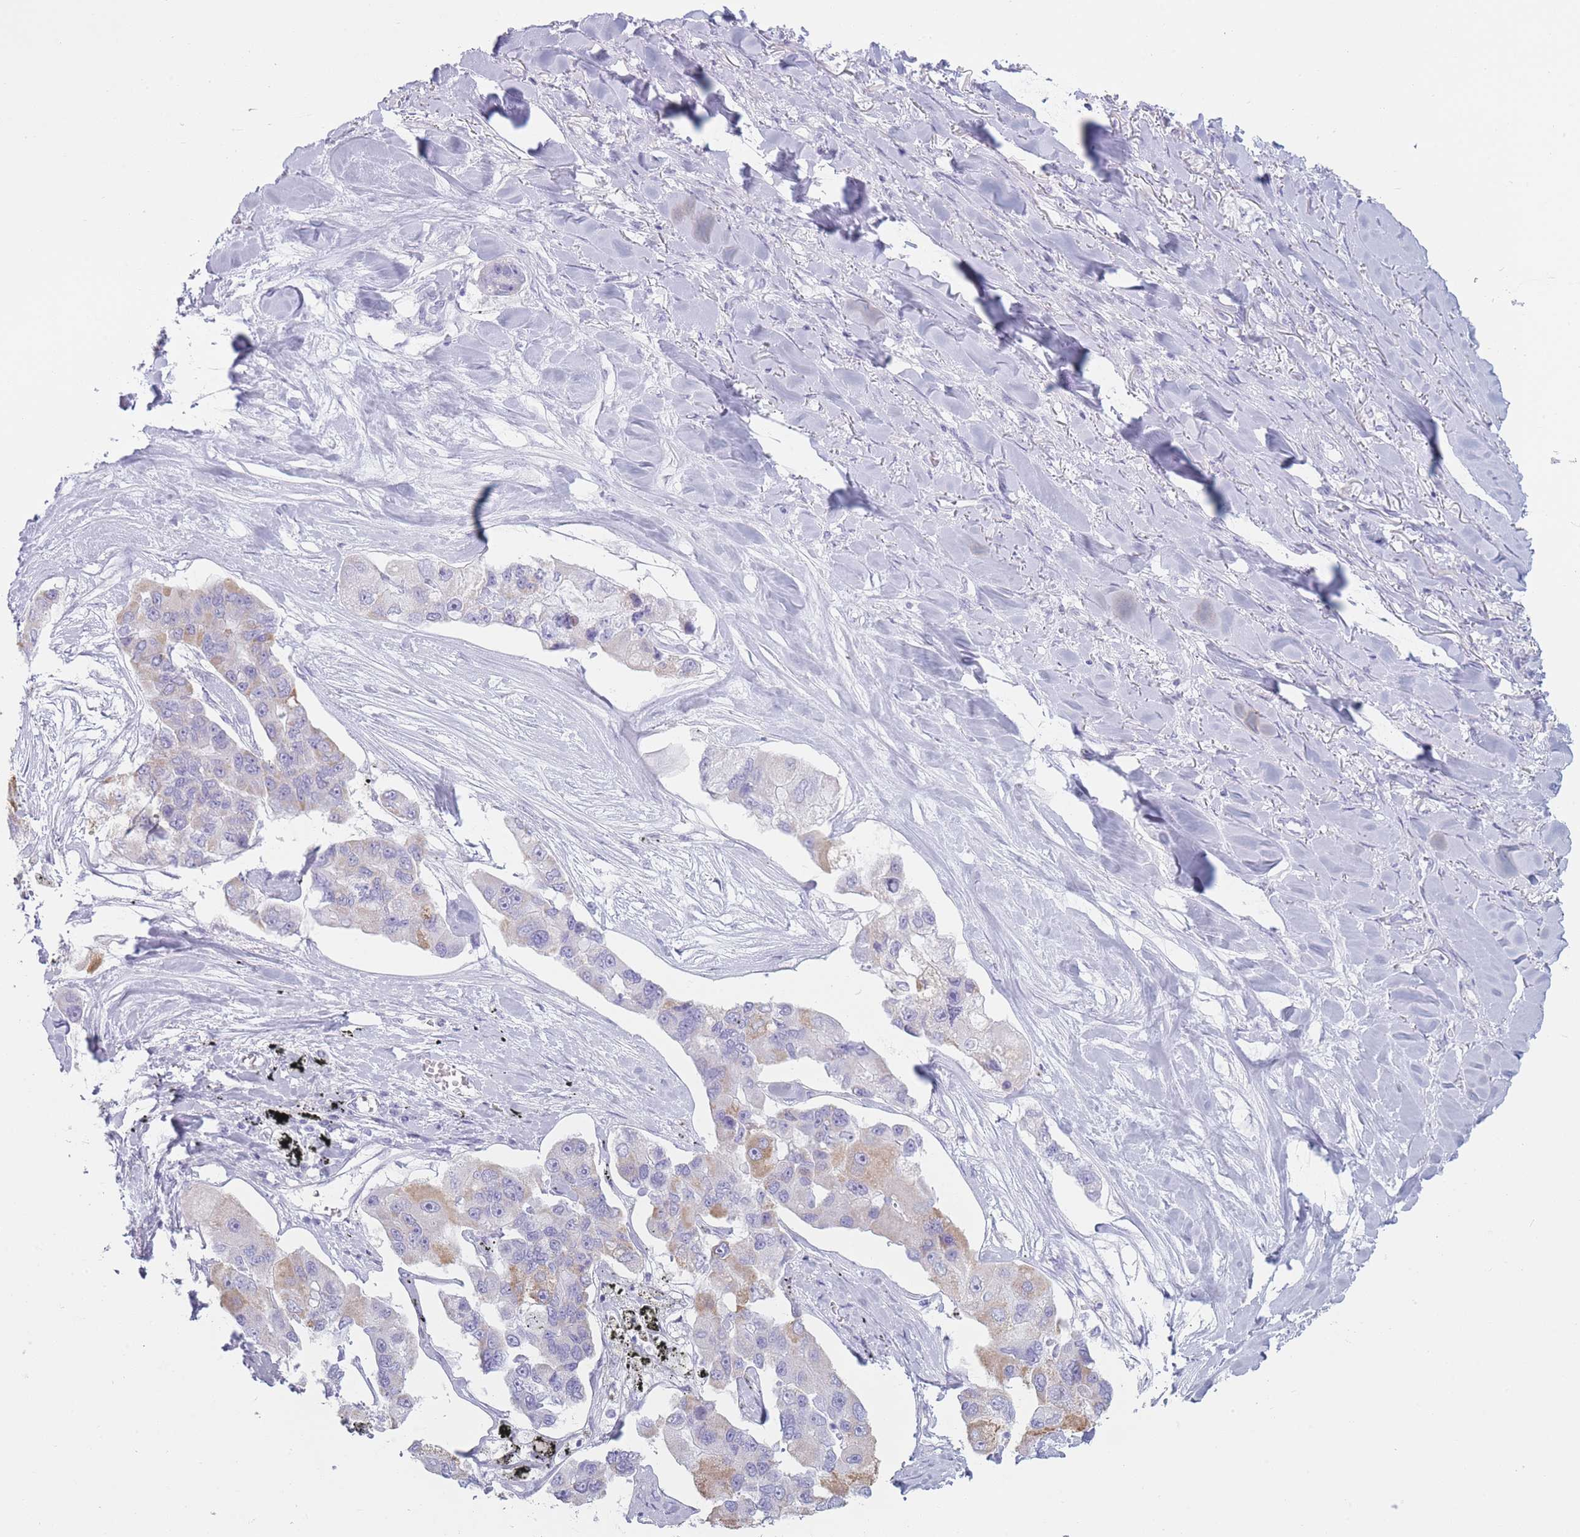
{"staining": {"intensity": "weak", "quantity": "25%-75%", "location": "cytoplasmic/membranous"}, "tissue": "lung cancer", "cell_type": "Tumor cells", "image_type": "cancer", "snomed": [{"axis": "morphology", "description": "Adenocarcinoma, NOS"}, {"axis": "topography", "description": "Lung"}], "caption": "Immunohistochemistry (IHC) staining of lung adenocarcinoma, which exhibits low levels of weak cytoplasmic/membranous expression in about 25%-75% of tumor cells indicating weak cytoplasmic/membranous protein positivity. The staining was performed using DAB (brown) for protein detection and nuclei were counterstained in hematoxylin (blue).", "gene": "GPR12", "patient": {"sex": "female", "age": 54}}